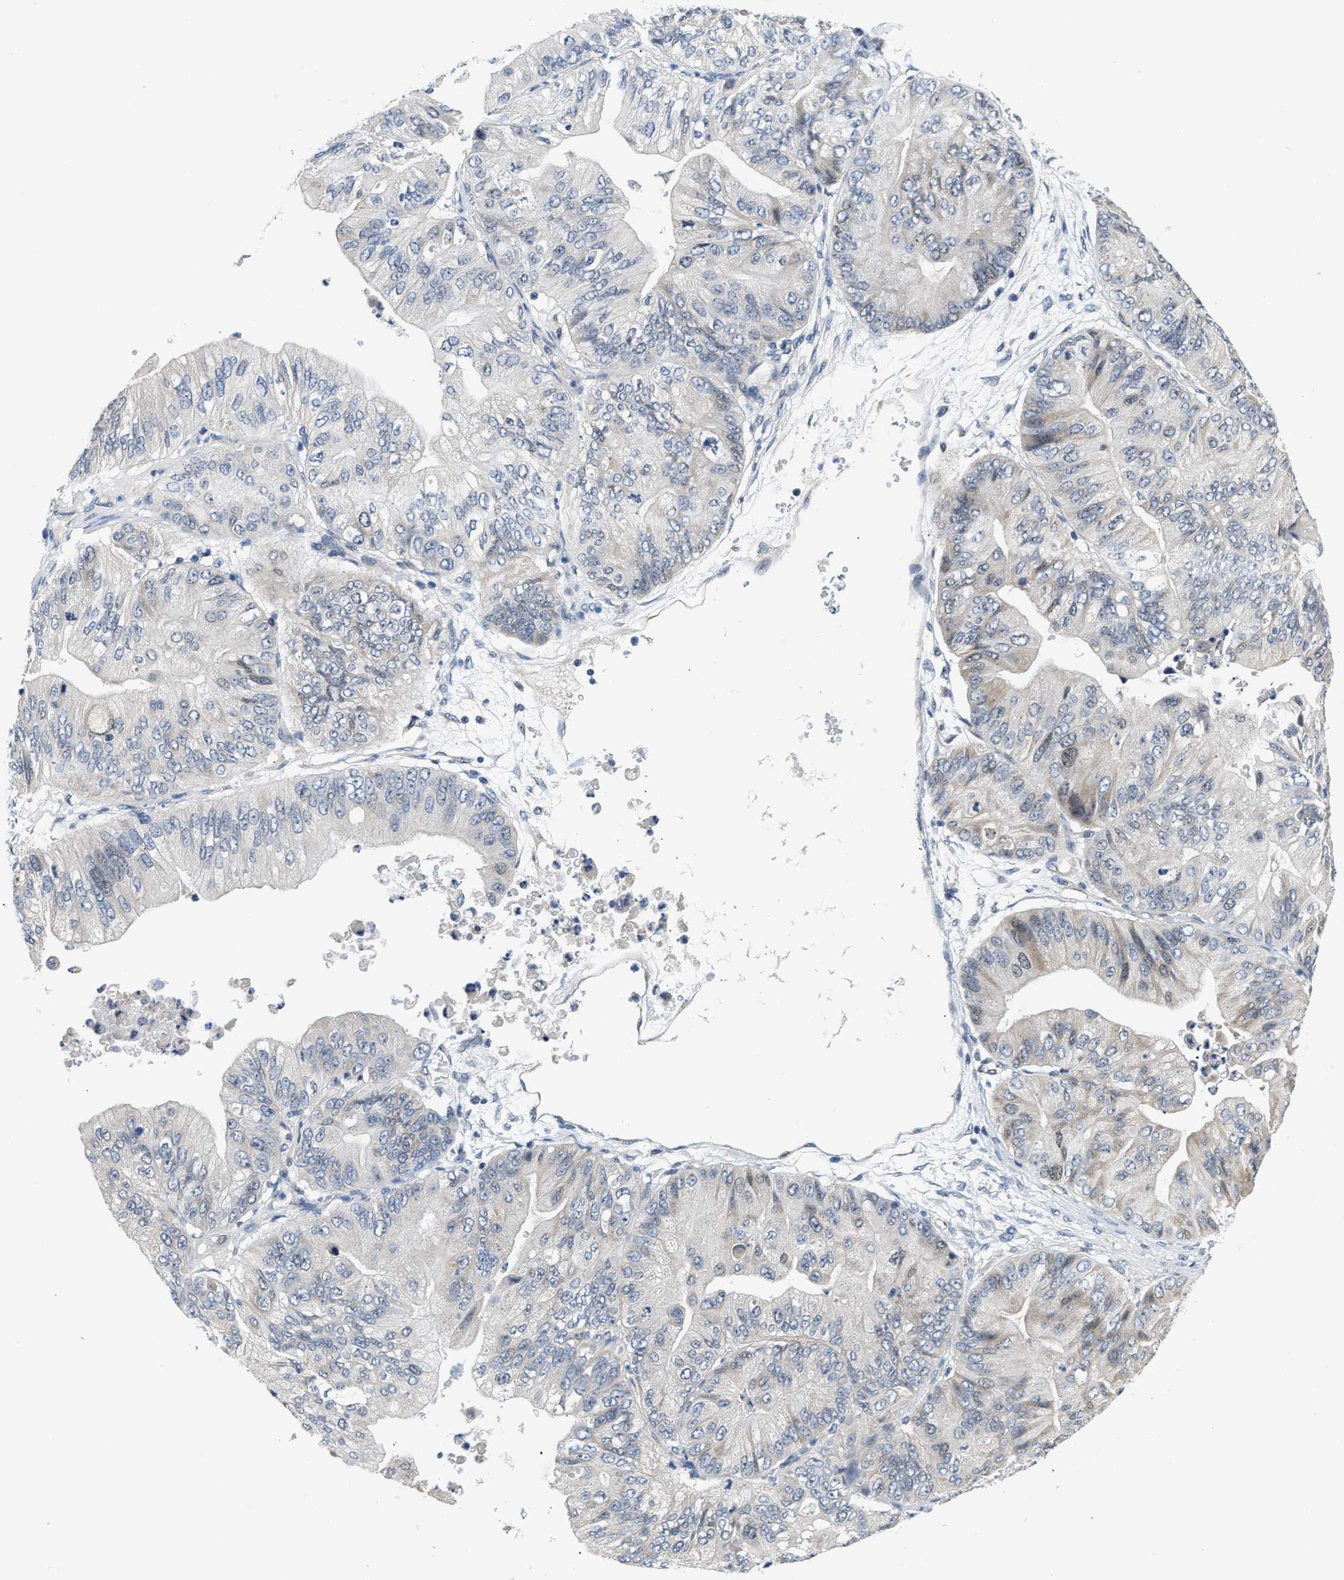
{"staining": {"intensity": "negative", "quantity": "none", "location": "none"}, "tissue": "ovarian cancer", "cell_type": "Tumor cells", "image_type": "cancer", "snomed": [{"axis": "morphology", "description": "Cystadenocarcinoma, mucinous, NOS"}, {"axis": "topography", "description": "Ovary"}], "caption": "Human ovarian cancer (mucinous cystadenocarcinoma) stained for a protein using IHC demonstrates no positivity in tumor cells.", "gene": "CLGN", "patient": {"sex": "female", "age": 61}}